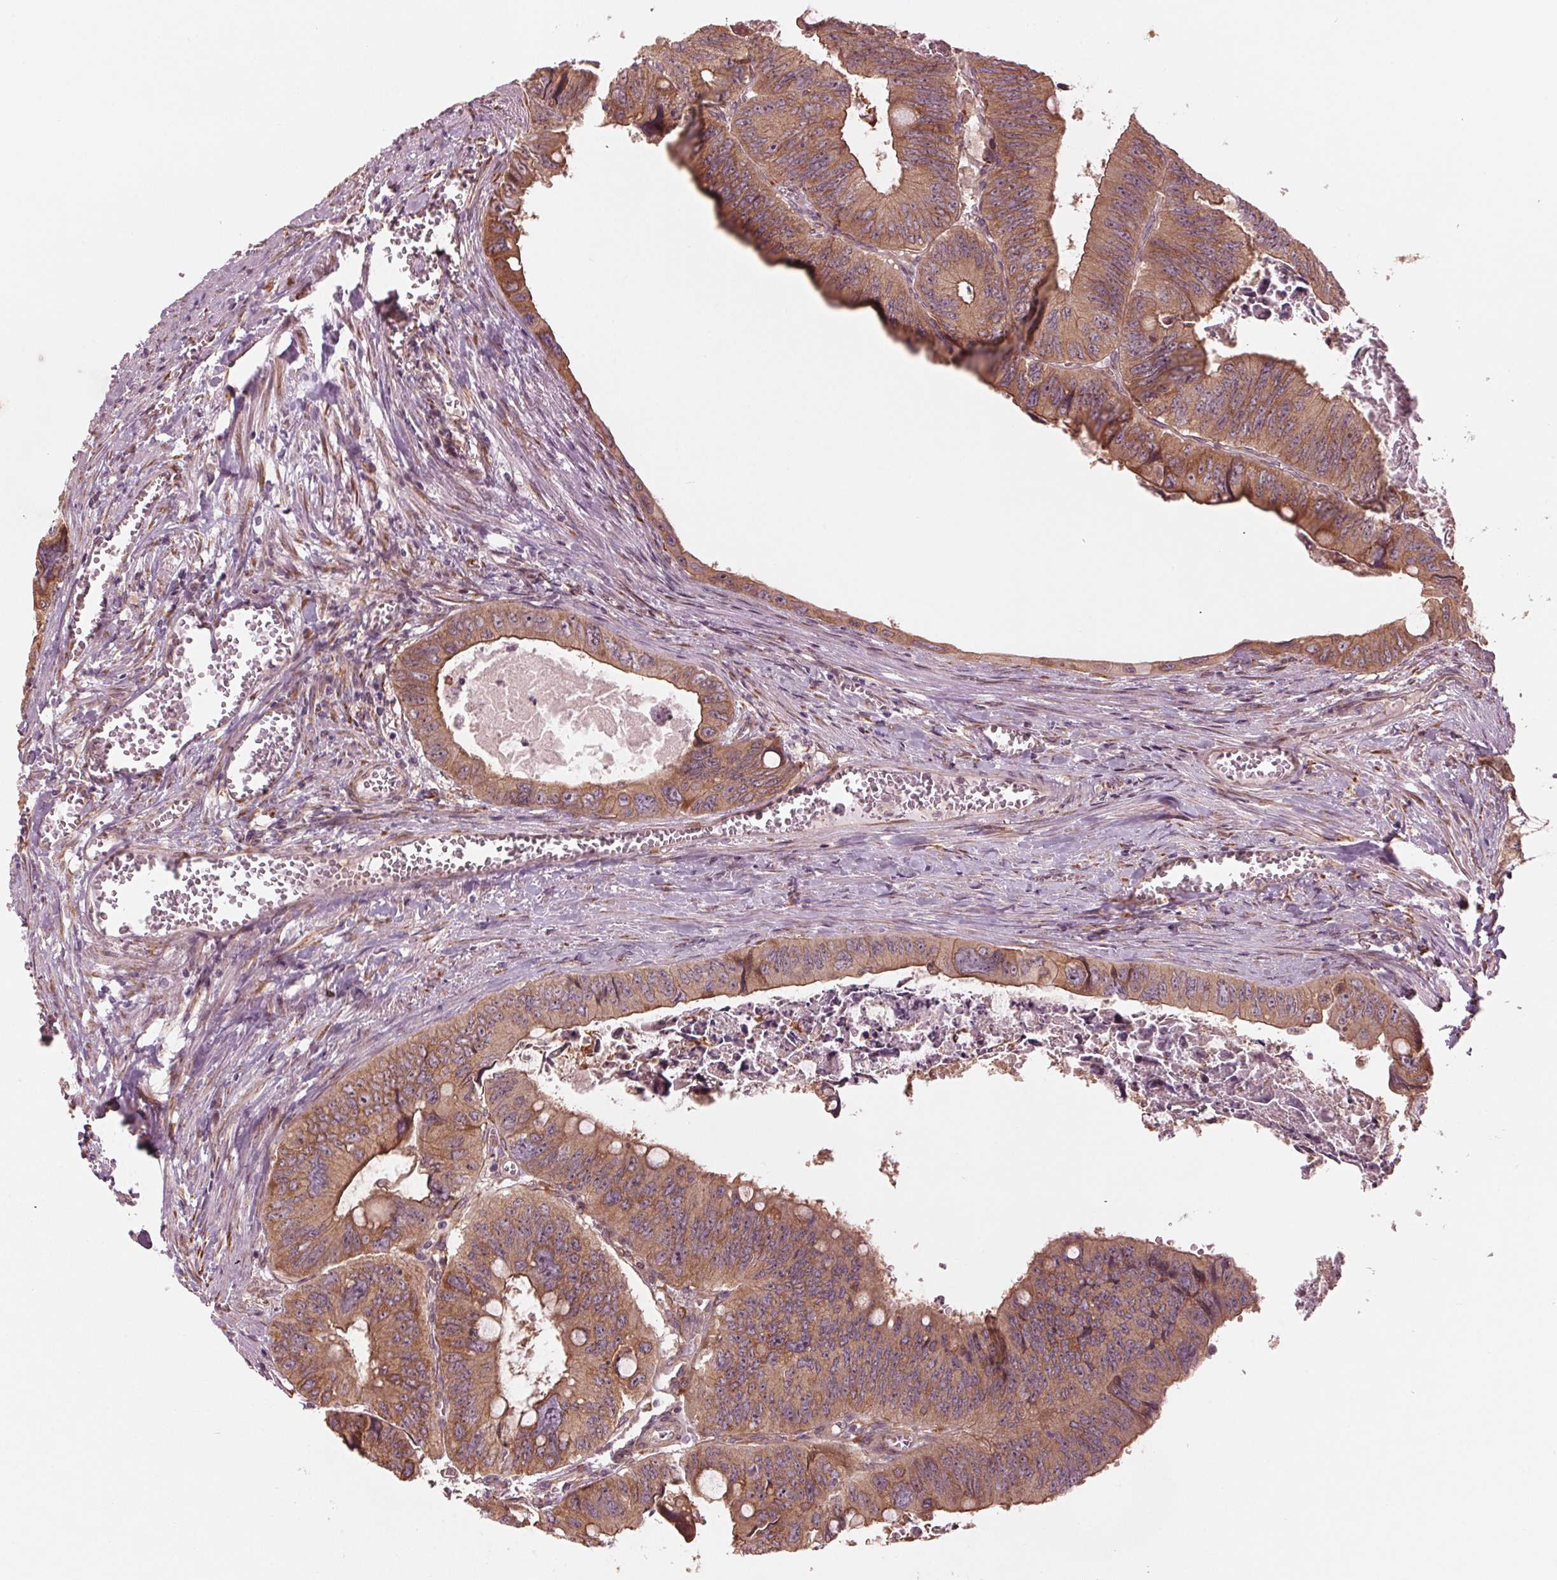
{"staining": {"intensity": "moderate", "quantity": ">75%", "location": "cytoplasmic/membranous"}, "tissue": "colorectal cancer", "cell_type": "Tumor cells", "image_type": "cancer", "snomed": [{"axis": "morphology", "description": "Adenocarcinoma, NOS"}, {"axis": "topography", "description": "Colon"}], "caption": "Immunohistochemistry (IHC) image of colorectal adenocarcinoma stained for a protein (brown), which reveals medium levels of moderate cytoplasmic/membranous positivity in approximately >75% of tumor cells.", "gene": "CMIP", "patient": {"sex": "female", "age": 84}}